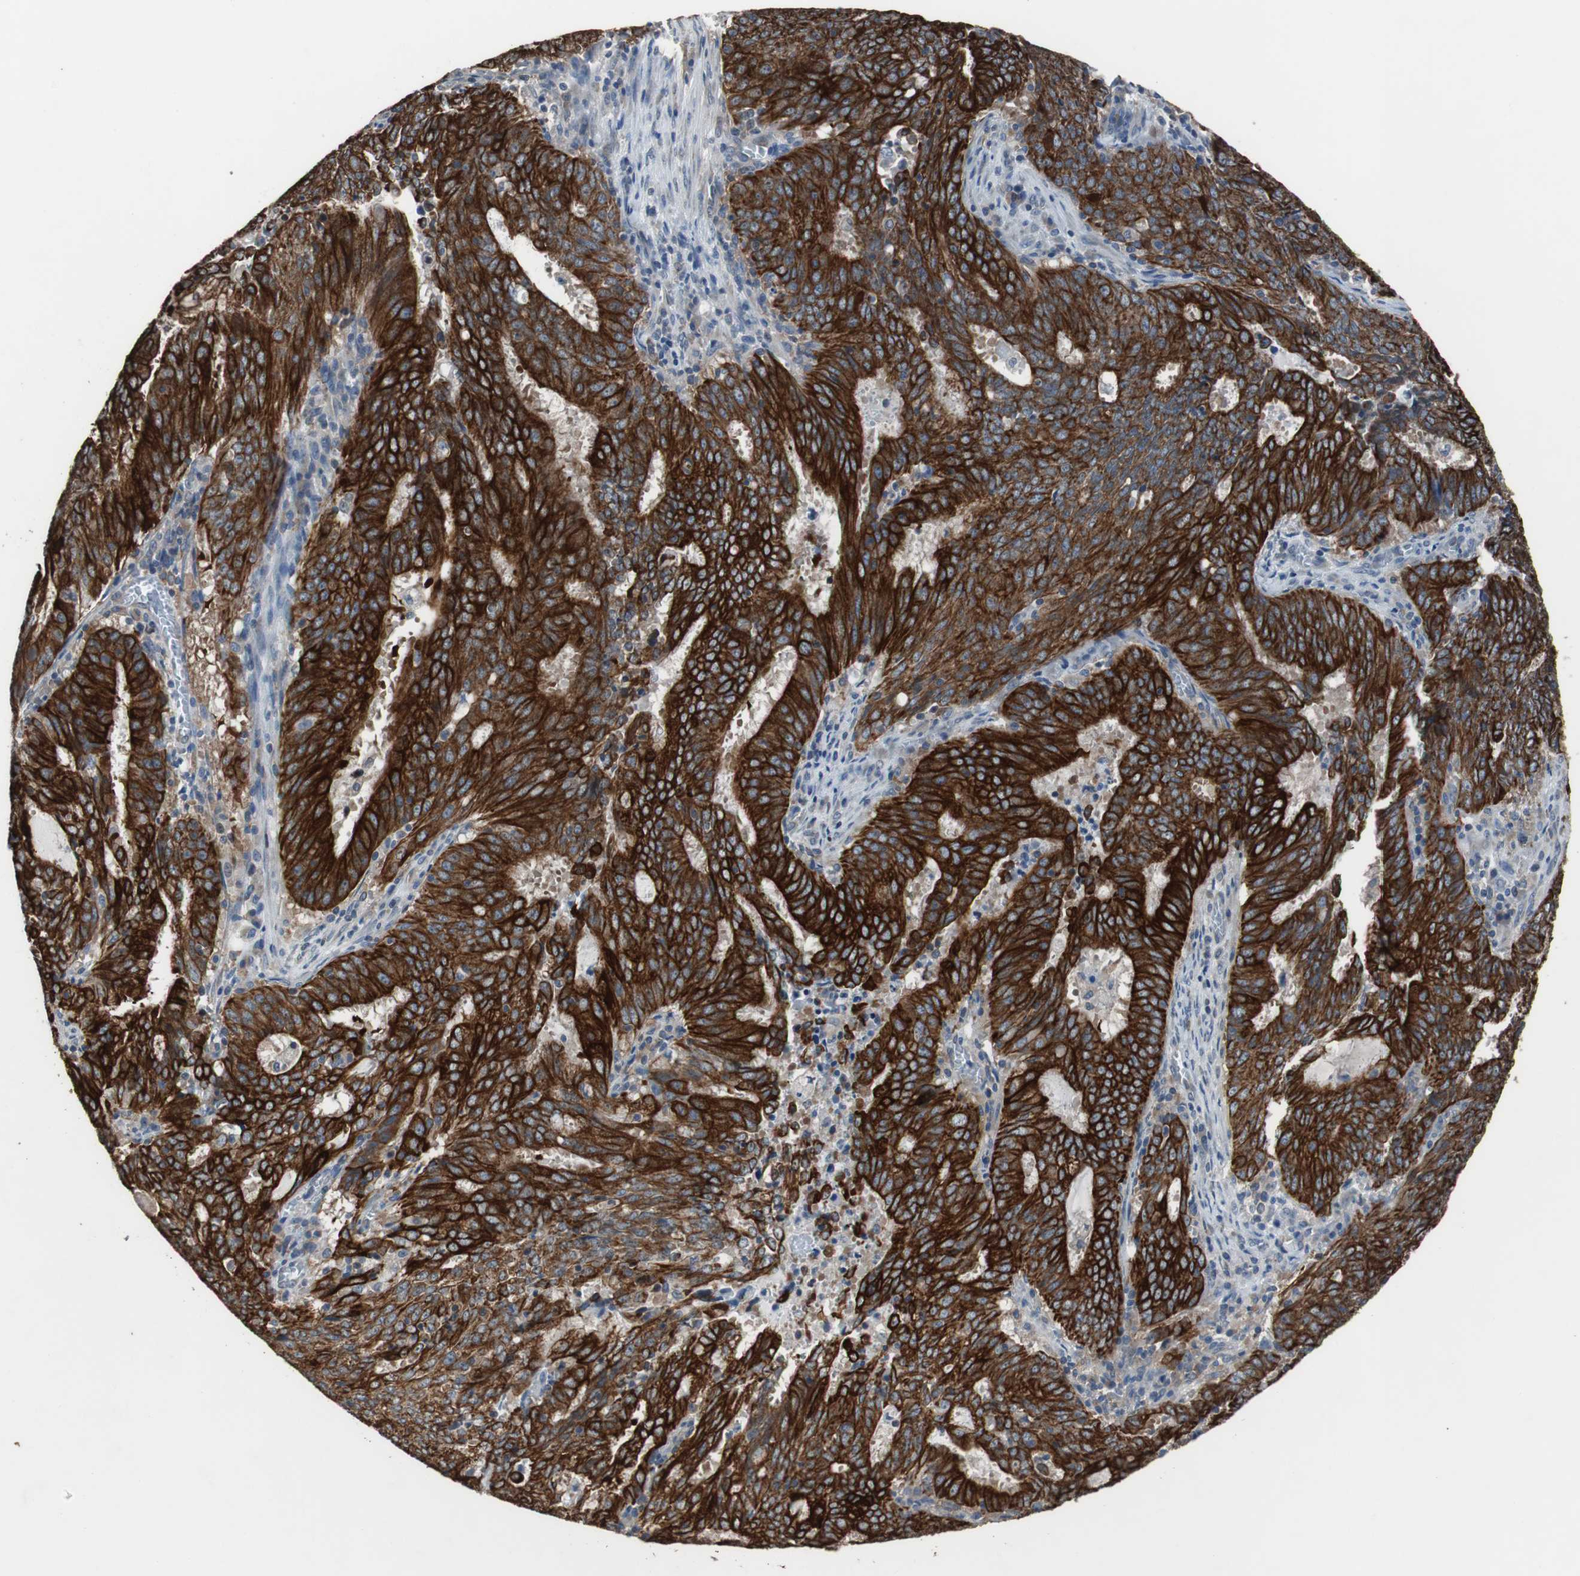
{"staining": {"intensity": "strong", "quantity": ">75%", "location": "cytoplasmic/membranous"}, "tissue": "cervical cancer", "cell_type": "Tumor cells", "image_type": "cancer", "snomed": [{"axis": "morphology", "description": "Adenocarcinoma, NOS"}, {"axis": "topography", "description": "Cervix"}], "caption": "Human adenocarcinoma (cervical) stained with a protein marker displays strong staining in tumor cells.", "gene": "USP10", "patient": {"sex": "female", "age": 44}}